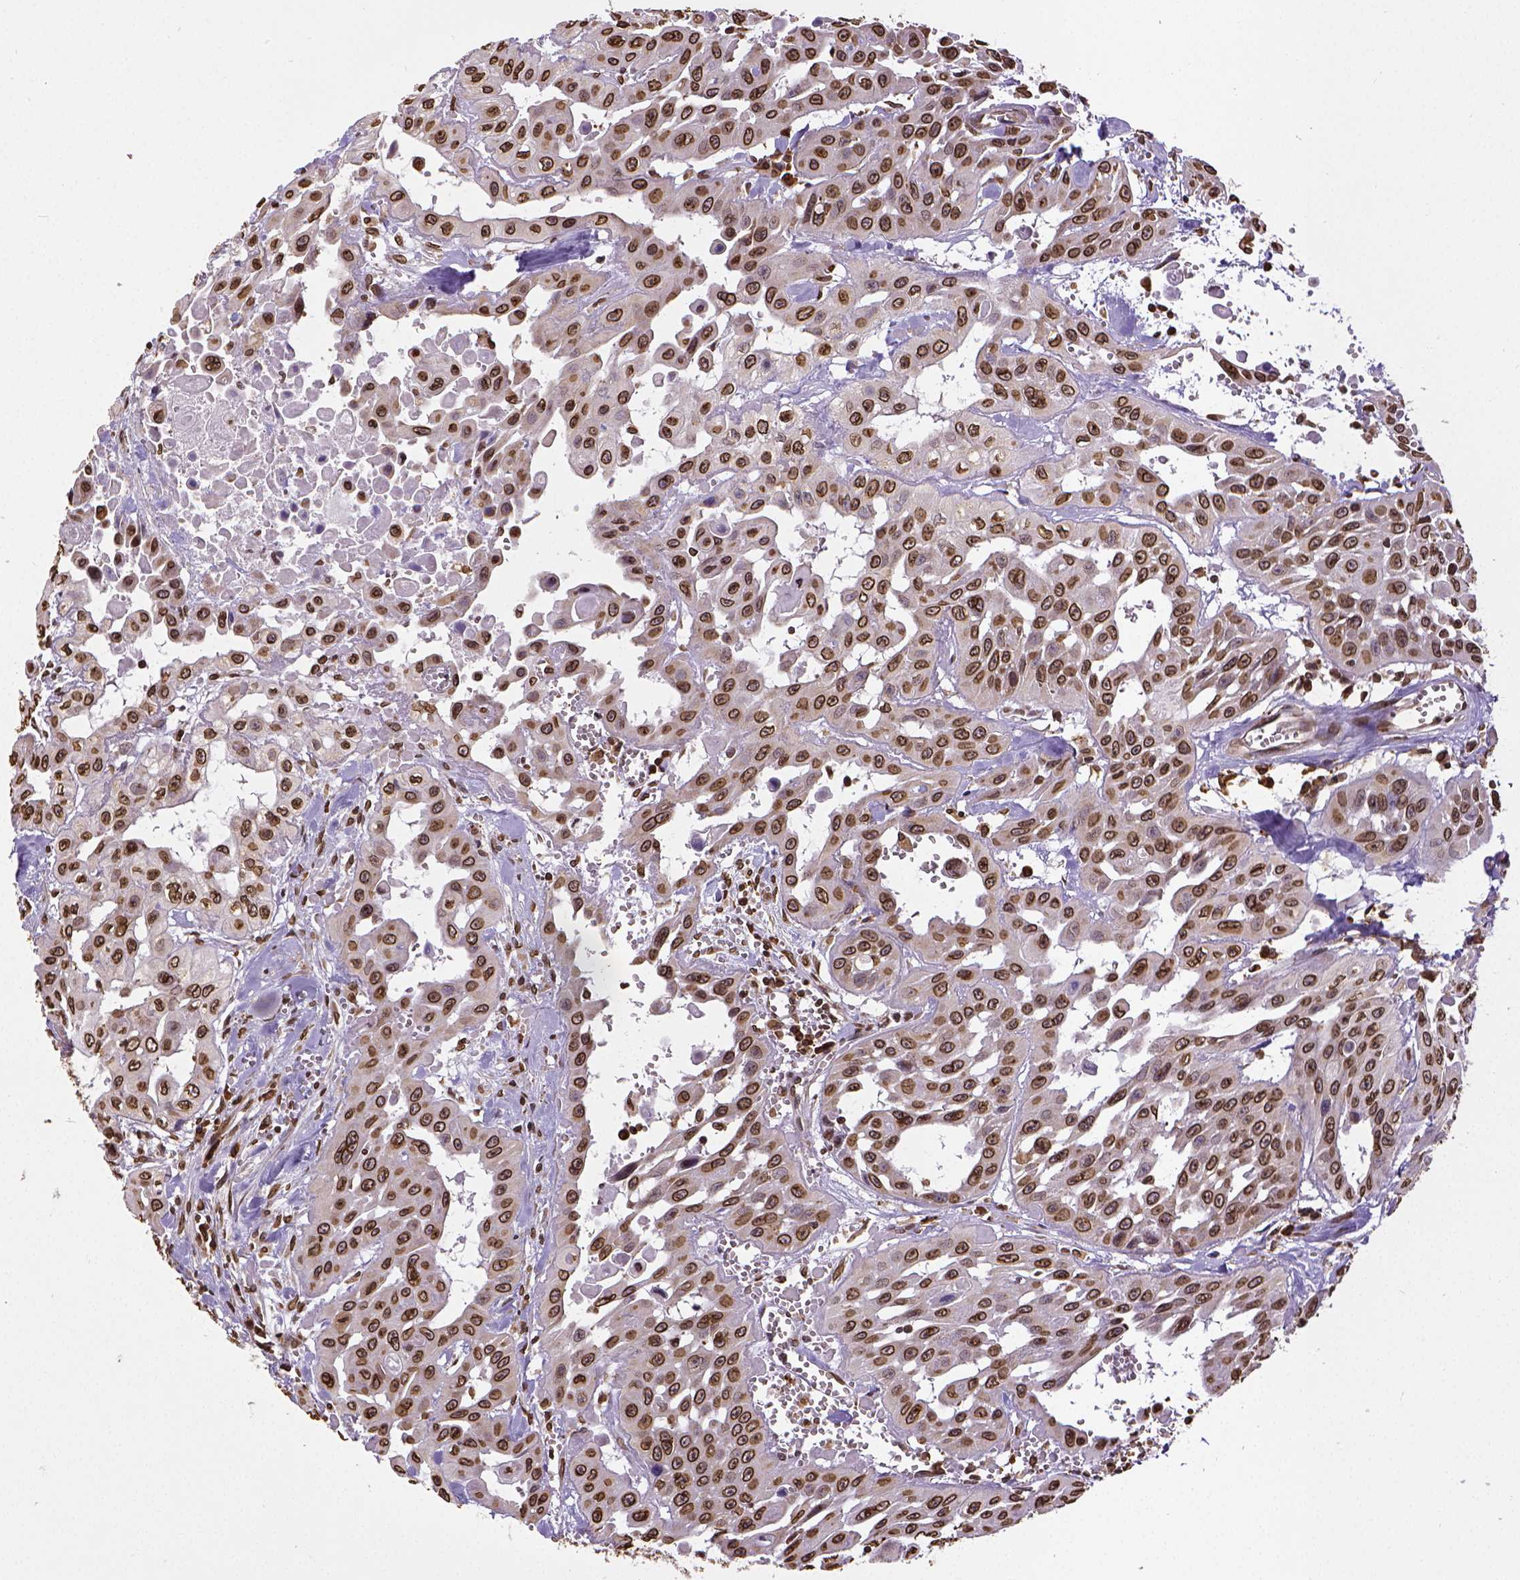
{"staining": {"intensity": "strong", "quantity": ">75%", "location": "cytoplasmic/membranous,nuclear"}, "tissue": "head and neck cancer", "cell_type": "Tumor cells", "image_type": "cancer", "snomed": [{"axis": "morphology", "description": "Adenocarcinoma, NOS"}, {"axis": "topography", "description": "Head-Neck"}], "caption": "Head and neck adenocarcinoma tissue displays strong cytoplasmic/membranous and nuclear positivity in about >75% of tumor cells, visualized by immunohistochemistry. The staining was performed using DAB (3,3'-diaminobenzidine), with brown indicating positive protein expression. Nuclei are stained blue with hematoxylin.", "gene": "MTDH", "patient": {"sex": "male", "age": 73}}